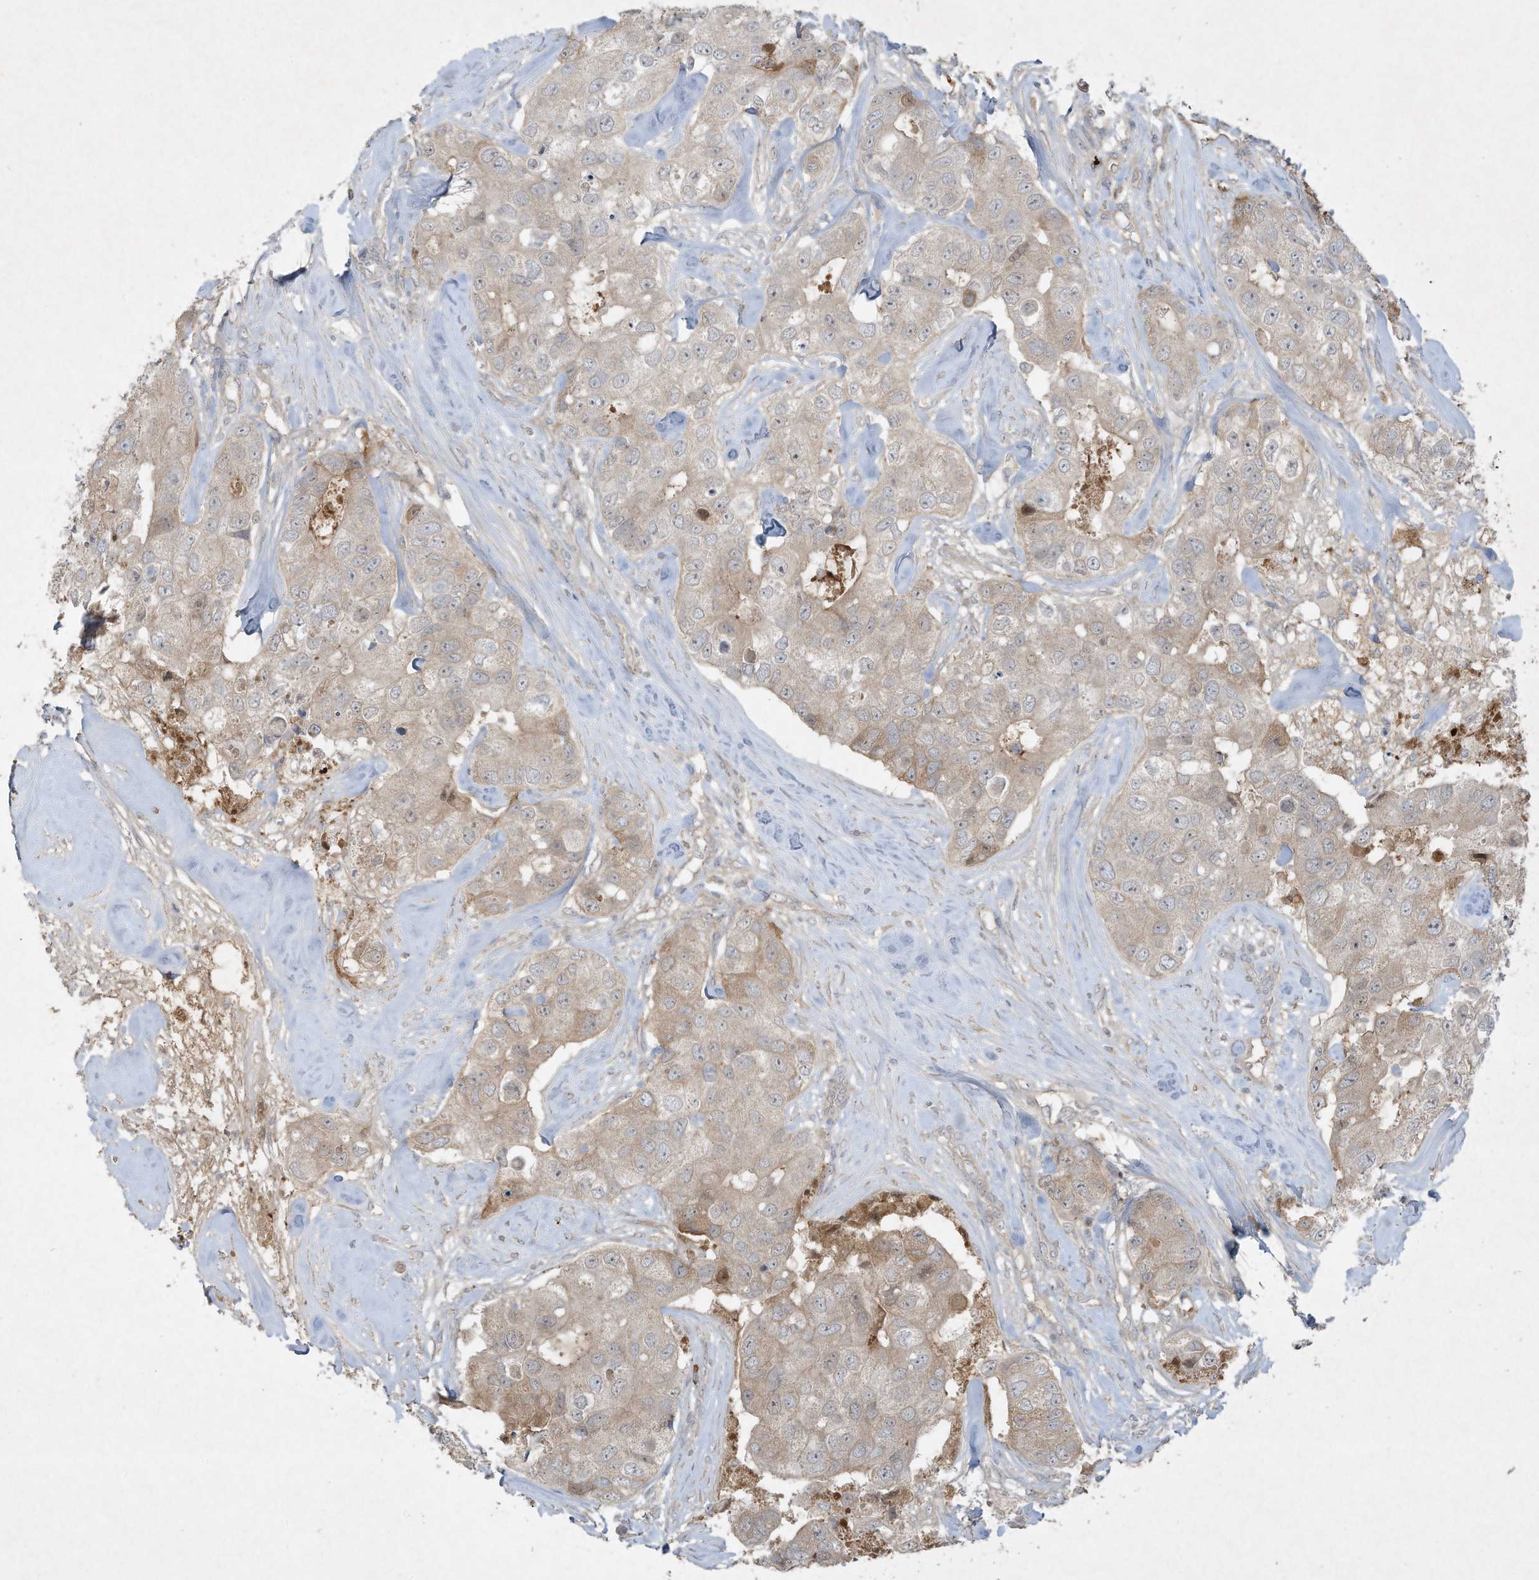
{"staining": {"intensity": "weak", "quantity": ">75%", "location": "cytoplasmic/membranous"}, "tissue": "breast cancer", "cell_type": "Tumor cells", "image_type": "cancer", "snomed": [{"axis": "morphology", "description": "Duct carcinoma"}, {"axis": "topography", "description": "Breast"}], "caption": "About >75% of tumor cells in breast cancer exhibit weak cytoplasmic/membranous protein expression as visualized by brown immunohistochemical staining.", "gene": "FETUB", "patient": {"sex": "female", "age": 62}}